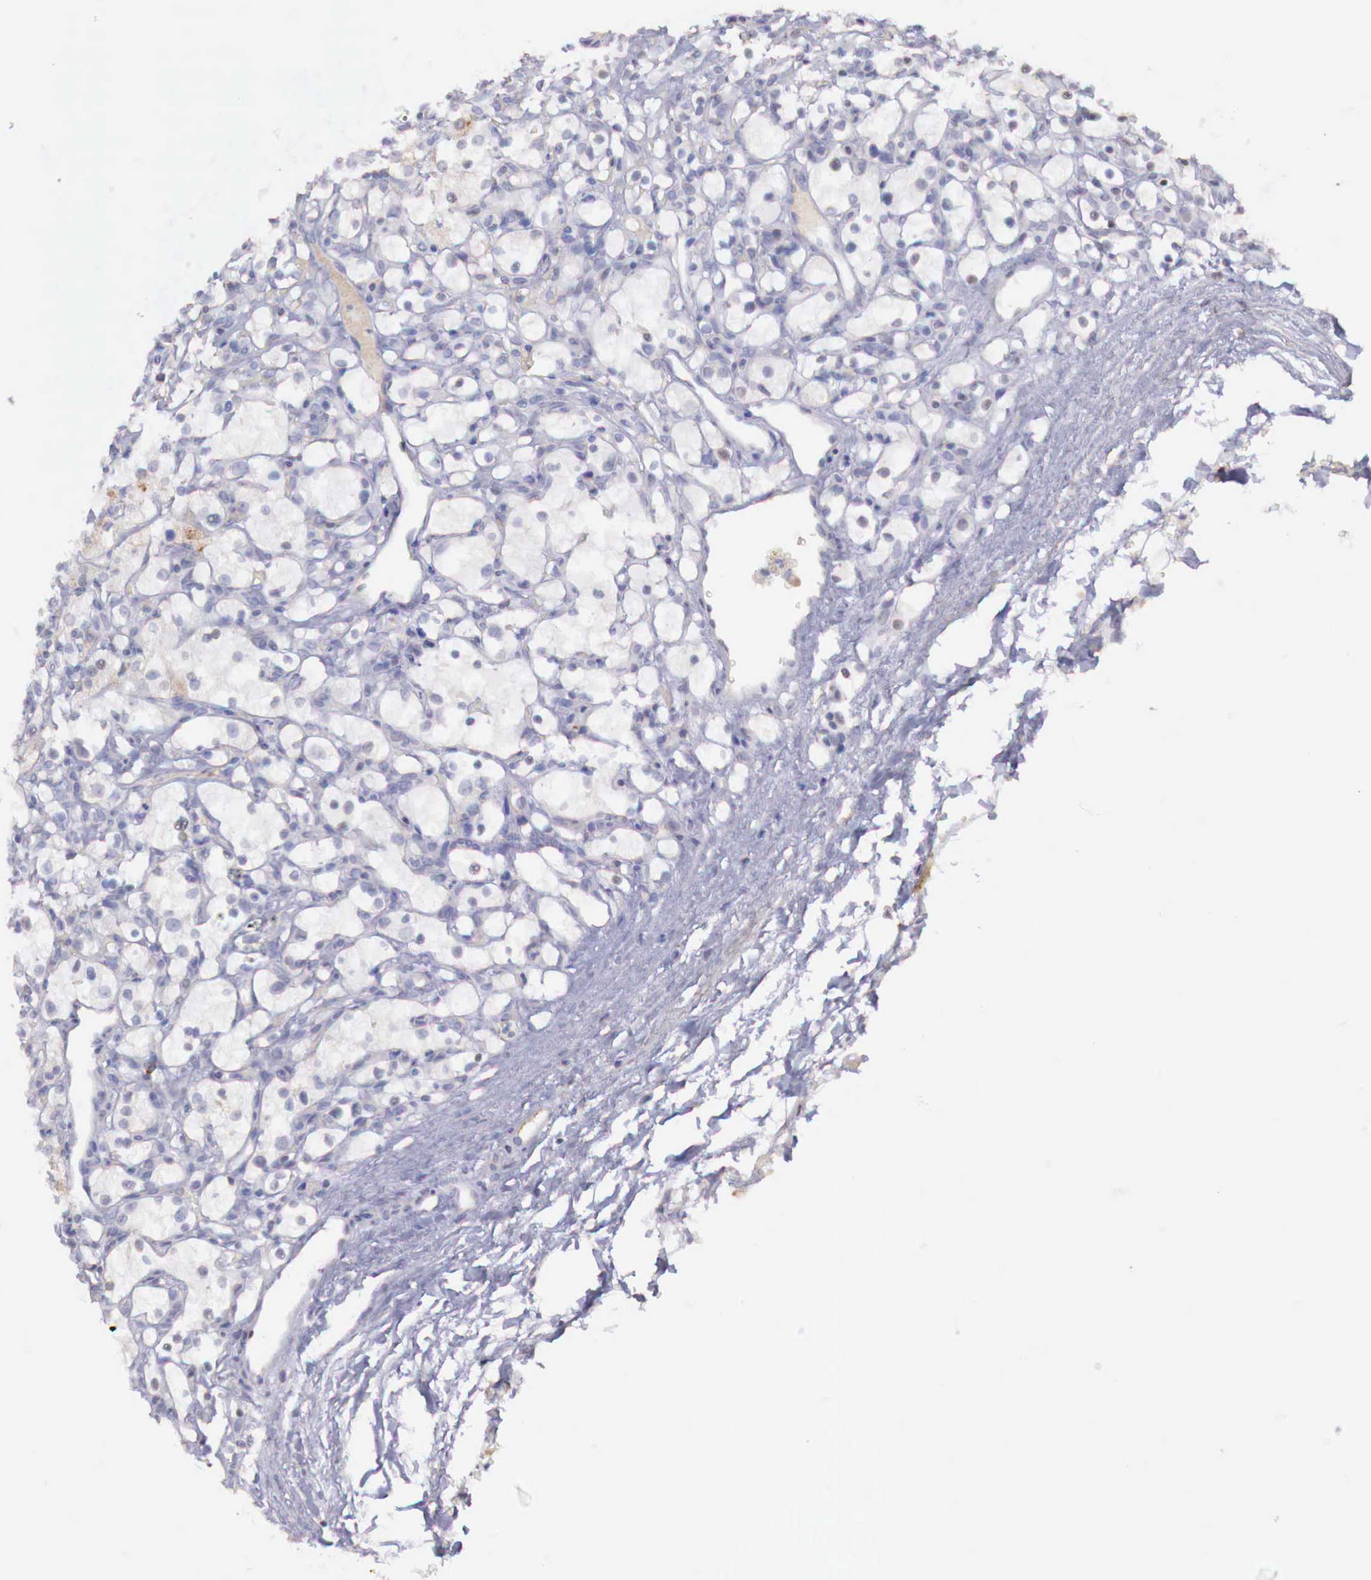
{"staining": {"intensity": "weak", "quantity": "<25%", "location": "cytoplasmic/membranous"}, "tissue": "renal cancer", "cell_type": "Tumor cells", "image_type": "cancer", "snomed": [{"axis": "morphology", "description": "Adenocarcinoma, NOS"}, {"axis": "topography", "description": "Kidney"}], "caption": "Protein analysis of renal adenocarcinoma reveals no significant positivity in tumor cells.", "gene": "XPNPEP2", "patient": {"sex": "female", "age": 83}}